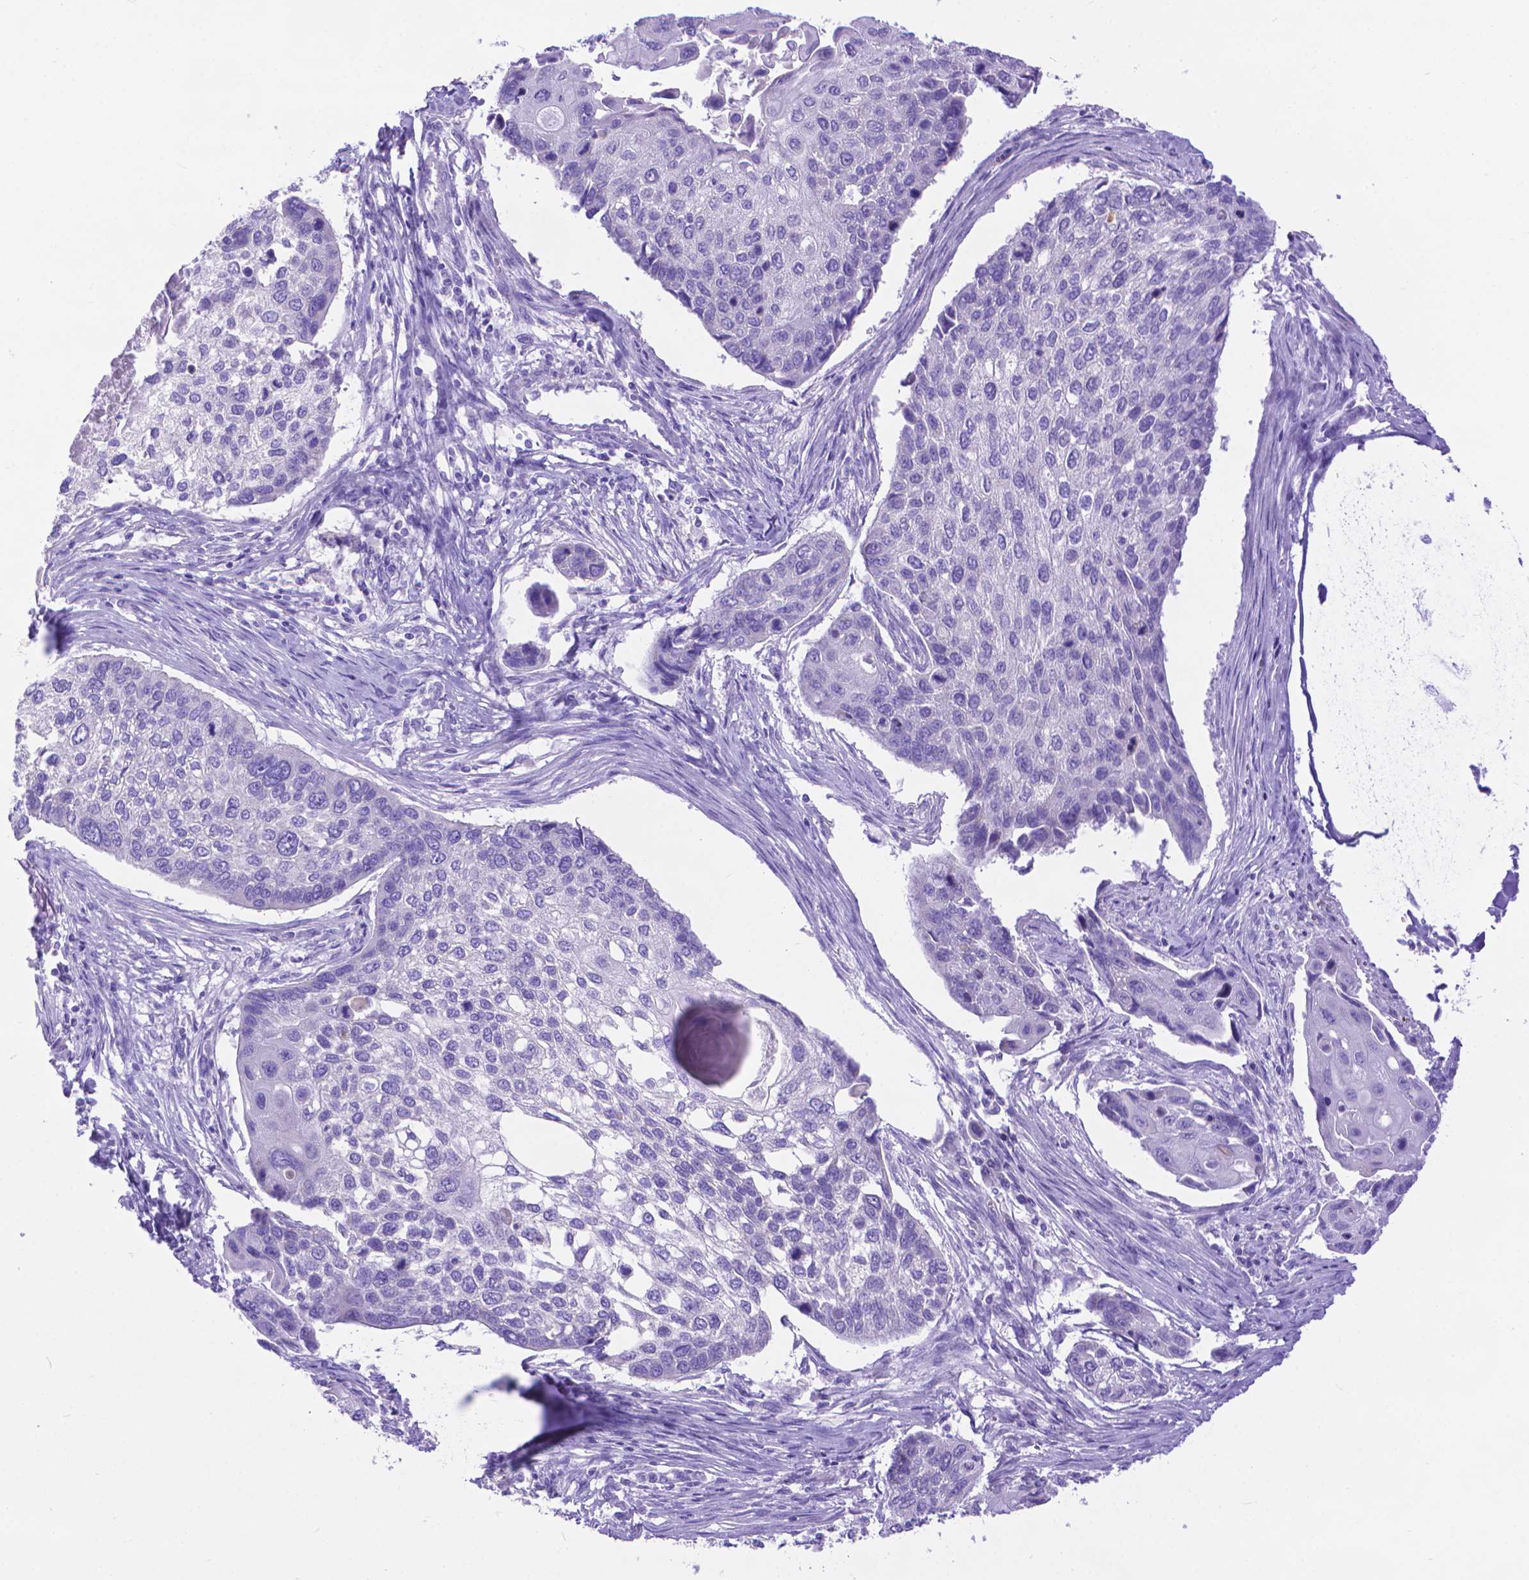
{"staining": {"intensity": "negative", "quantity": "none", "location": "none"}, "tissue": "lung cancer", "cell_type": "Tumor cells", "image_type": "cancer", "snomed": [{"axis": "morphology", "description": "Squamous cell carcinoma, NOS"}, {"axis": "morphology", "description": "Squamous cell carcinoma, metastatic, NOS"}, {"axis": "topography", "description": "Lung"}], "caption": "Histopathology image shows no protein staining in tumor cells of lung cancer (squamous cell carcinoma) tissue.", "gene": "DHRS2", "patient": {"sex": "male", "age": 63}}